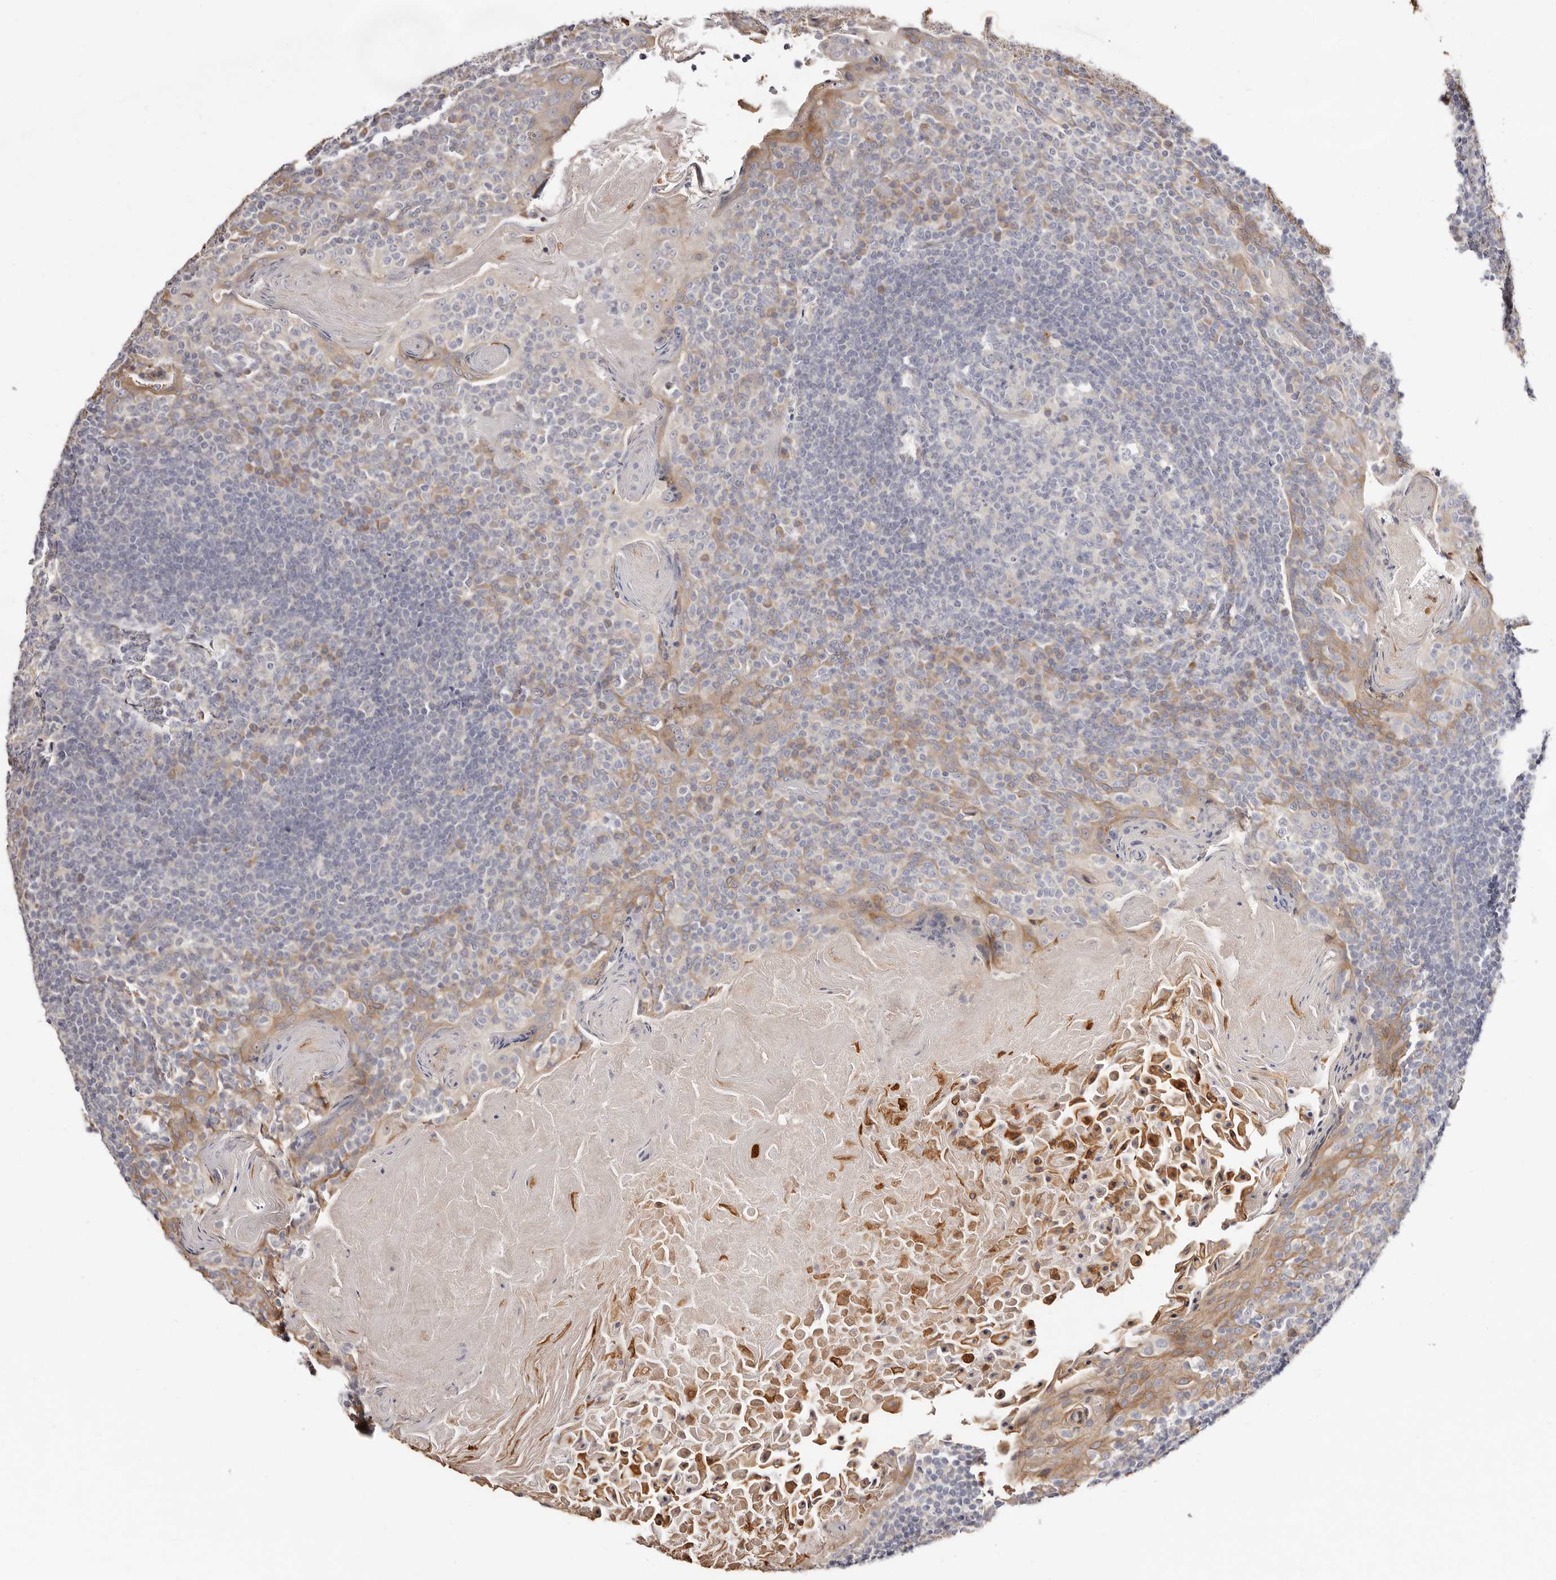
{"staining": {"intensity": "negative", "quantity": "none", "location": "none"}, "tissue": "tonsil", "cell_type": "Germinal center cells", "image_type": "normal", "snomed": [{"axis": "morphology", "description": "Normal tissue, NOS"}, {"axis": "topography", "description": "Tonsil"}], "caption": "Unremarkable tonsil was stained to show a protein in brown. There is no significant staining in germinal center cells. (DAB immunohistochemistry (IHC) with hematoxylin counter stain).", "gene": "BCL2L15", "patient": {"sex": "female", "age": 19}}